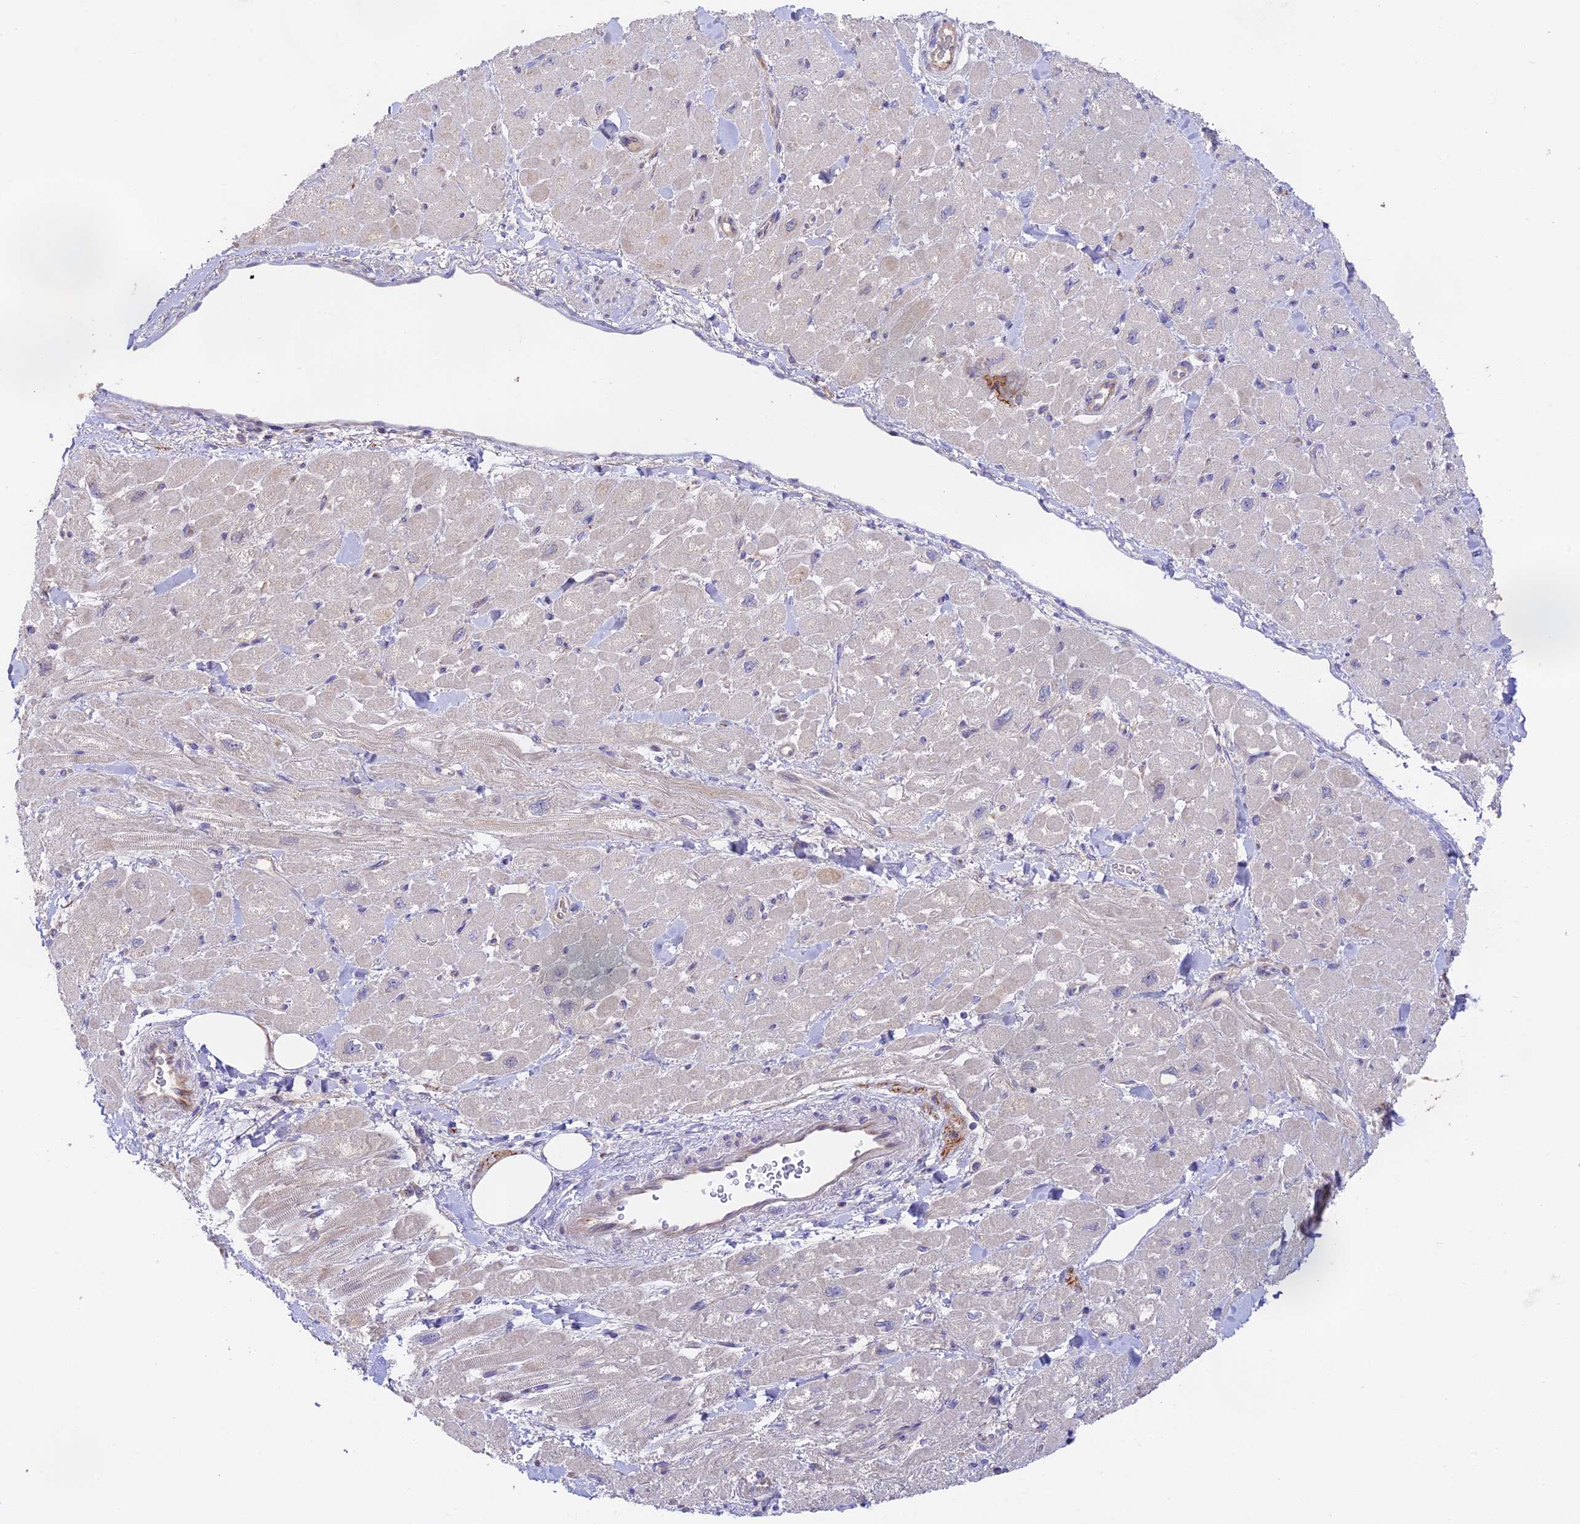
{"staining": {"intensity": "negative", "quantity": "none", "location": "none"}, "tissue": "heart muscle", "cell_type": "Cardiomyocytes", "image_type": "normal", "snomed": [{"axis": "morphology", "description": "Normal tissue, NOS"}, {"axis": "topography", "description": "Heart"}], "caption": "IHC image of normal heart muscle: human heart muscle stained with DAB reveals no significant protein staining in cardiomyocytes.", "gene": "CAMSAP3", "patient": {"sex": "male", "age": 65}}